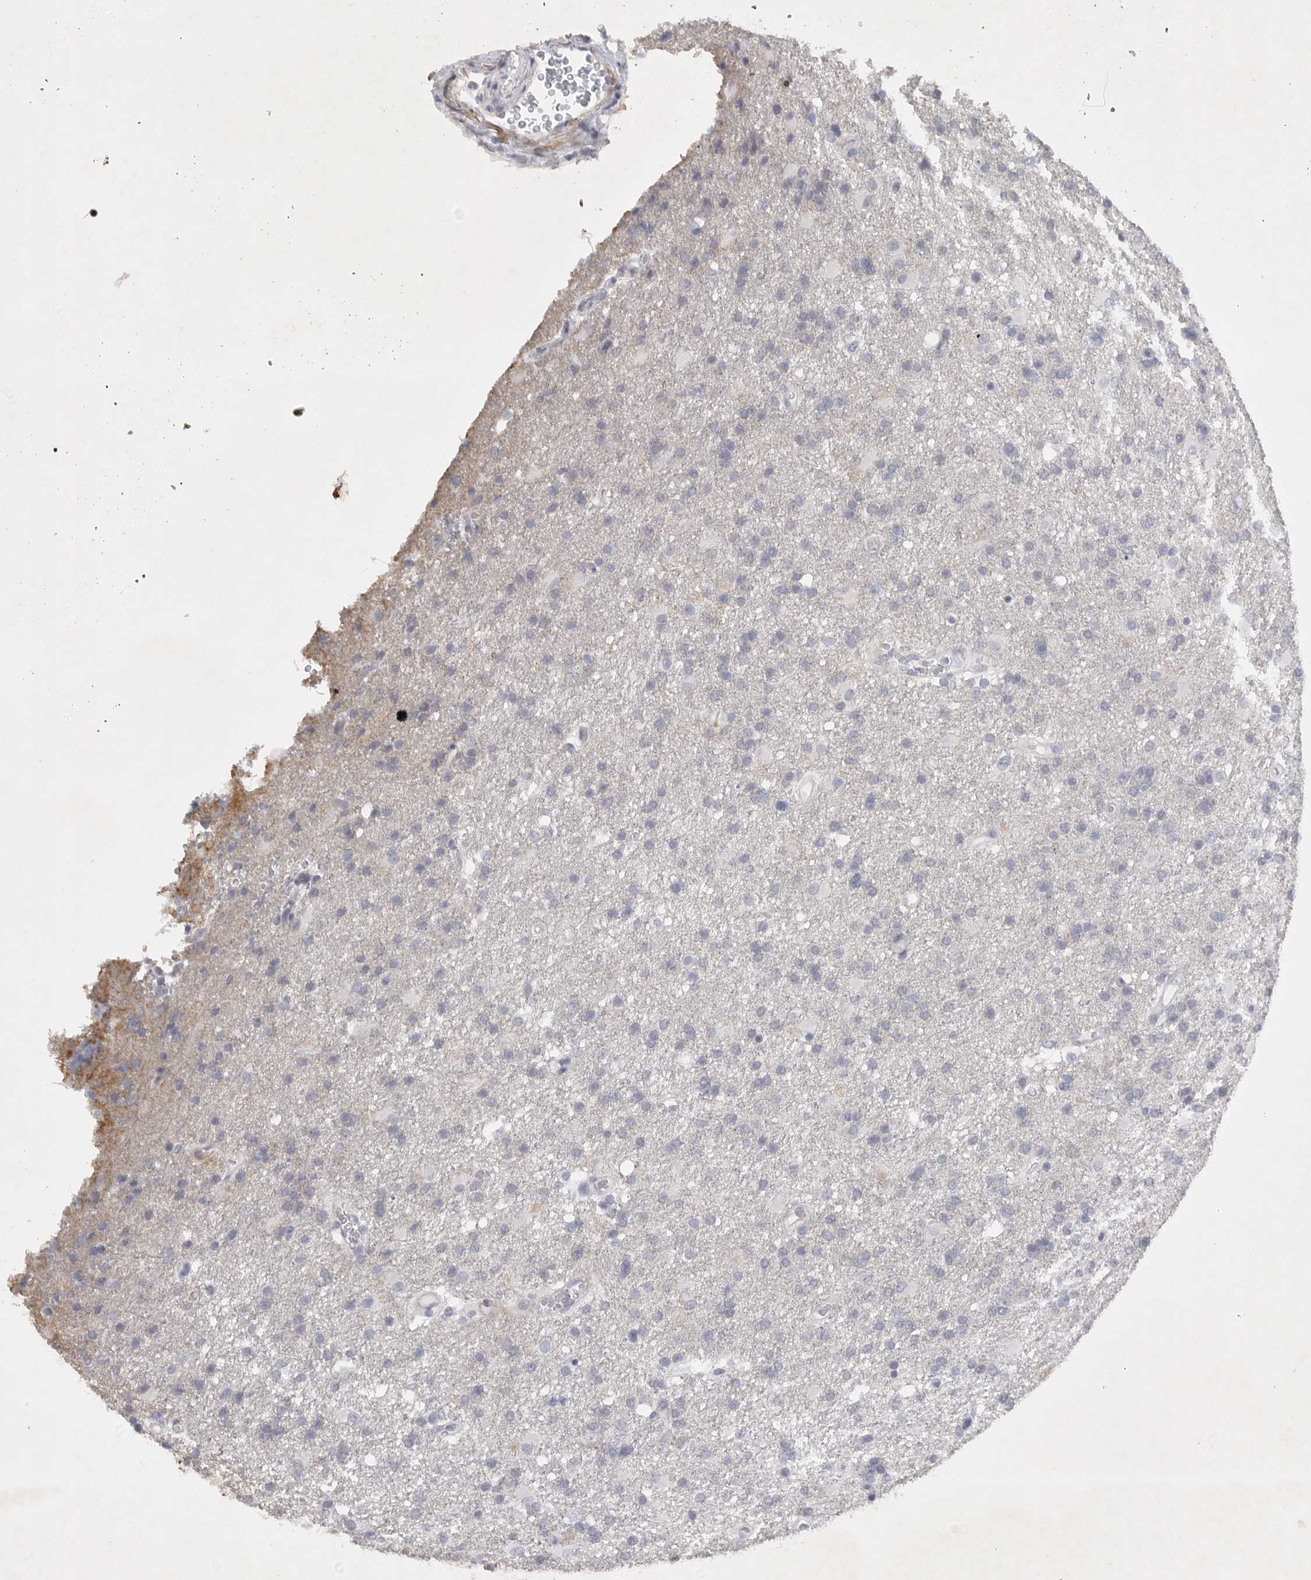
{"staining": {"intensity": "negative", "quantity": "none", "location": "none"}, "tissue": "glioma", "cell_type": "Tumor cells", "image_type": "cancer", "snomed": [{"axis": "morphology", "description": "Glioma, malignant, High grade"}, {"axis": "topography", "description": "Brain"}], "caption": "High power microscopy micrograph of an IHC photomicrograph of glioma, revealing no significant positivity in tumor cells. Brightfield microscopy of immunohistochemistry stained with DAB (3,3'-diaminobenzidine) (brown) and hematoxylin (blue), captured at high magnification.", "gene": "TNR", "patient": {"sex": "male", "age": 72}}